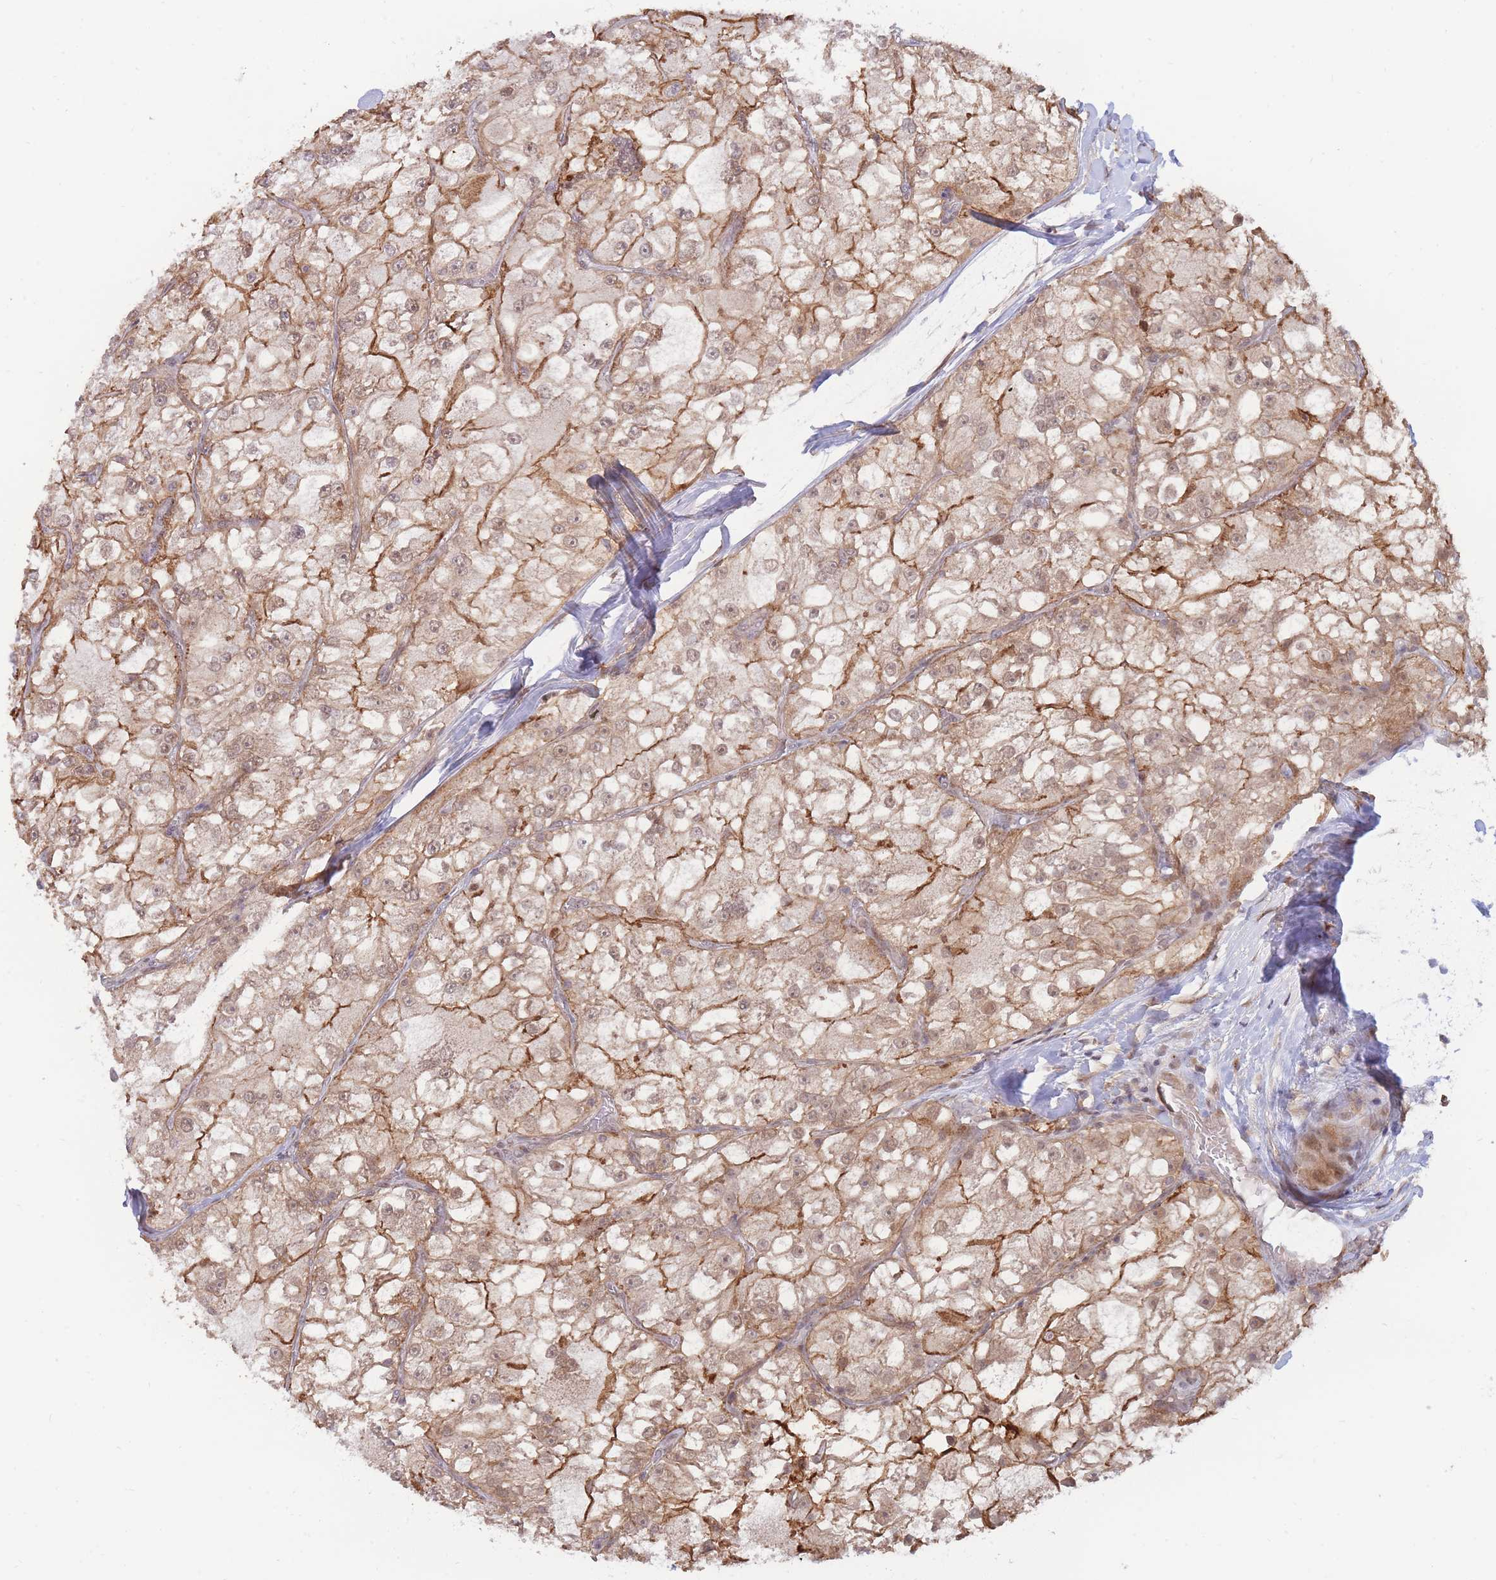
{"staining": {"intensity": "moderate", "quantity": ">75%", "location": "cytoplasmic/membranous,nuclear"}, "tissue": "renal cancer", "cell_type": "Tumor cells", "image_type": "cancer", "snomed": [{"axis": "morphology", "description": "Adenocarcinoma, NOS"}, {"axis": "topography", "description": "Kidney"}], "caption": "IHC (DAB) staining of human renal cancer shows moderate cytoplasmic/membranous and nuclear protein staining in approximately >75% of tumor cells. (DAB IHC with brightfield microscopy, high magnification).", "gene": "BOD1L1", "patient": {"sex": "female", "age": 72}}